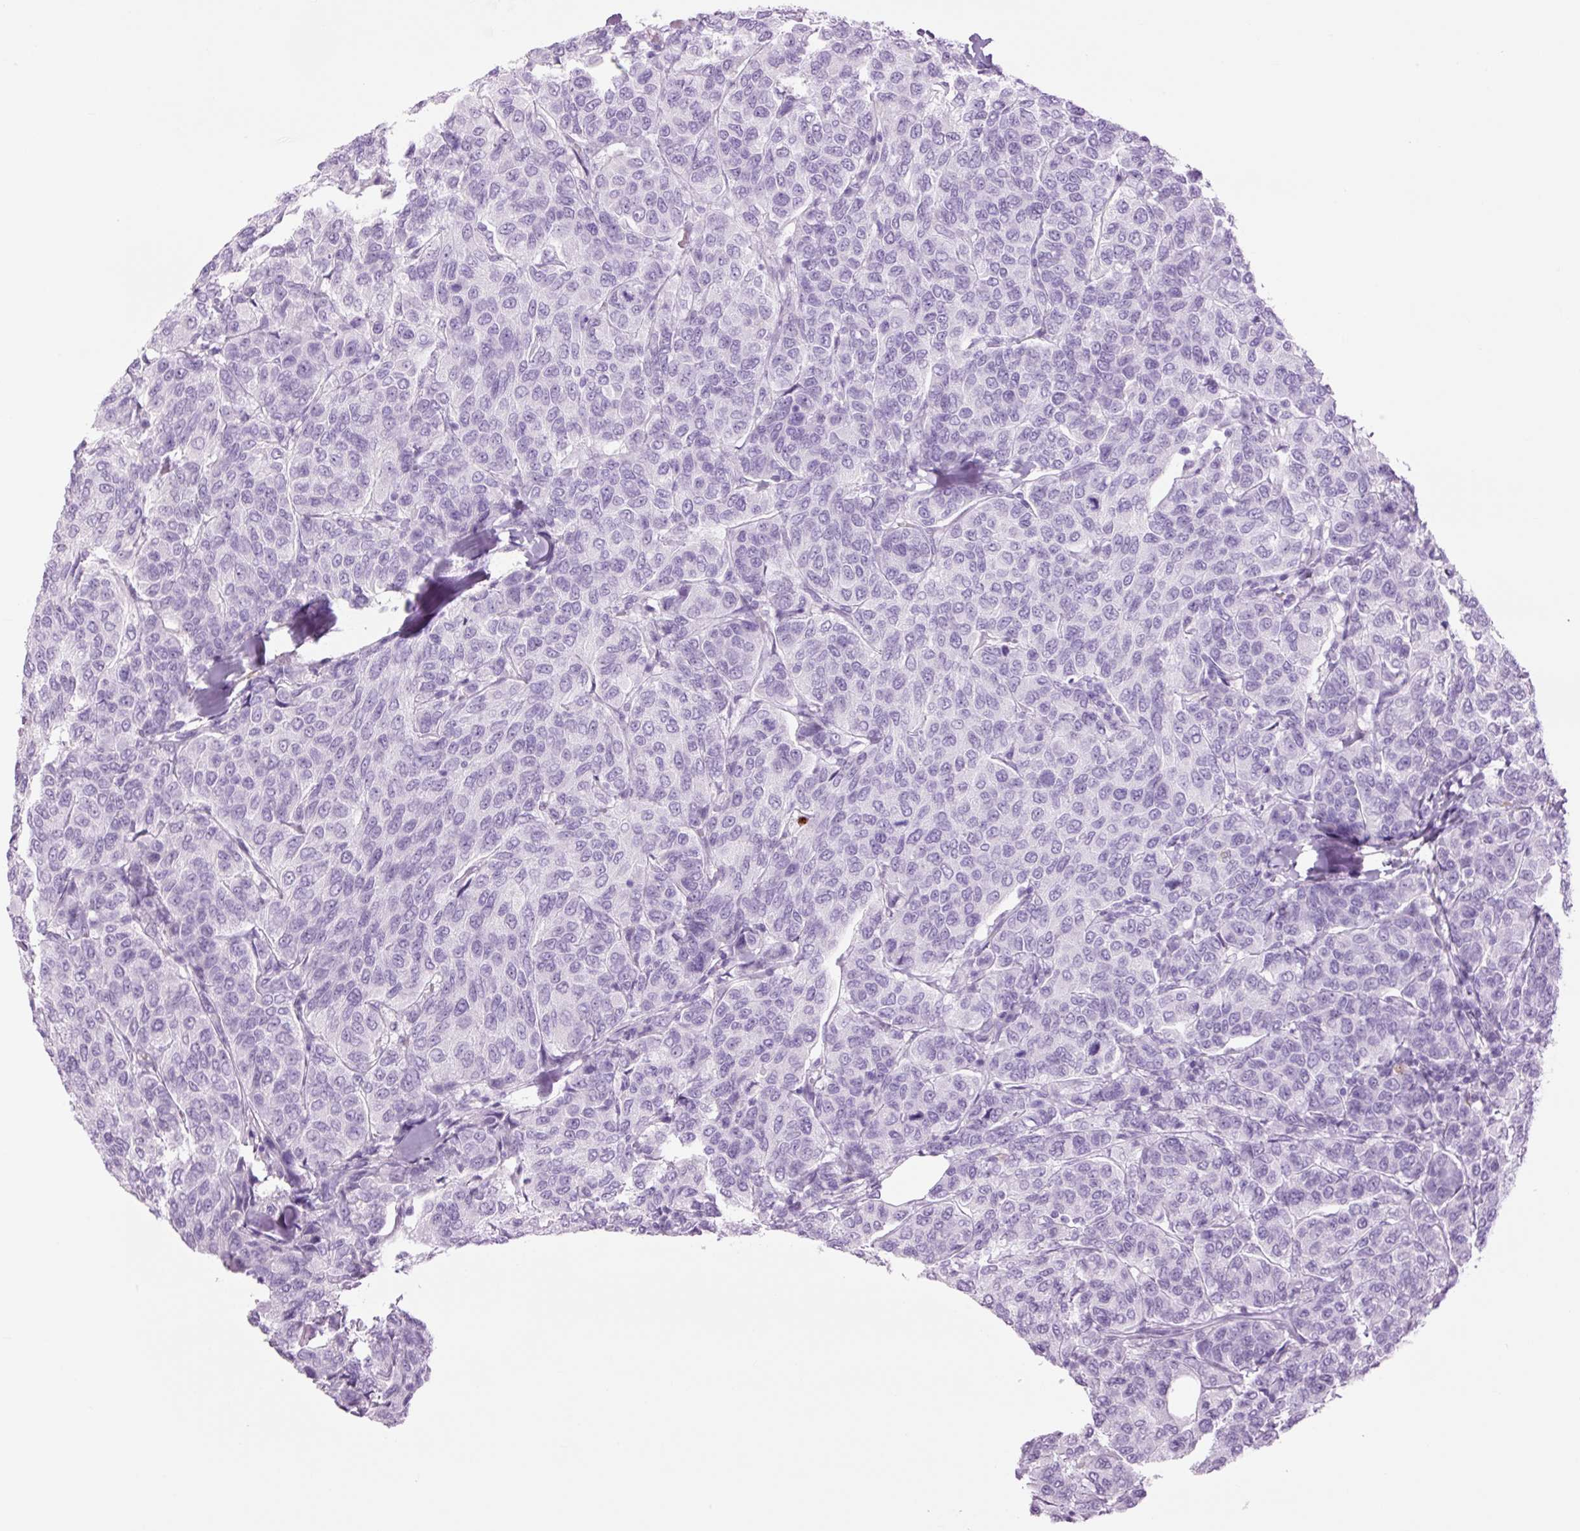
{"staining": {"intensity": "negative", "quantity": "none", "location": "none"}, "tissue": "breast cancer", "cell_type": "Tumor cells", "image_type": "cancer", "snomed": [{"axis": "morphology", "description": "Duct carcinoma"}, {"axis": "topography", "description": "Breast"}], "caption": "DAB immunohistochemical staining of breast cancer reveals no significant staining in tumor cells.", "gene": "LYZ", "patient": {"sex": "female", "age": 55}}